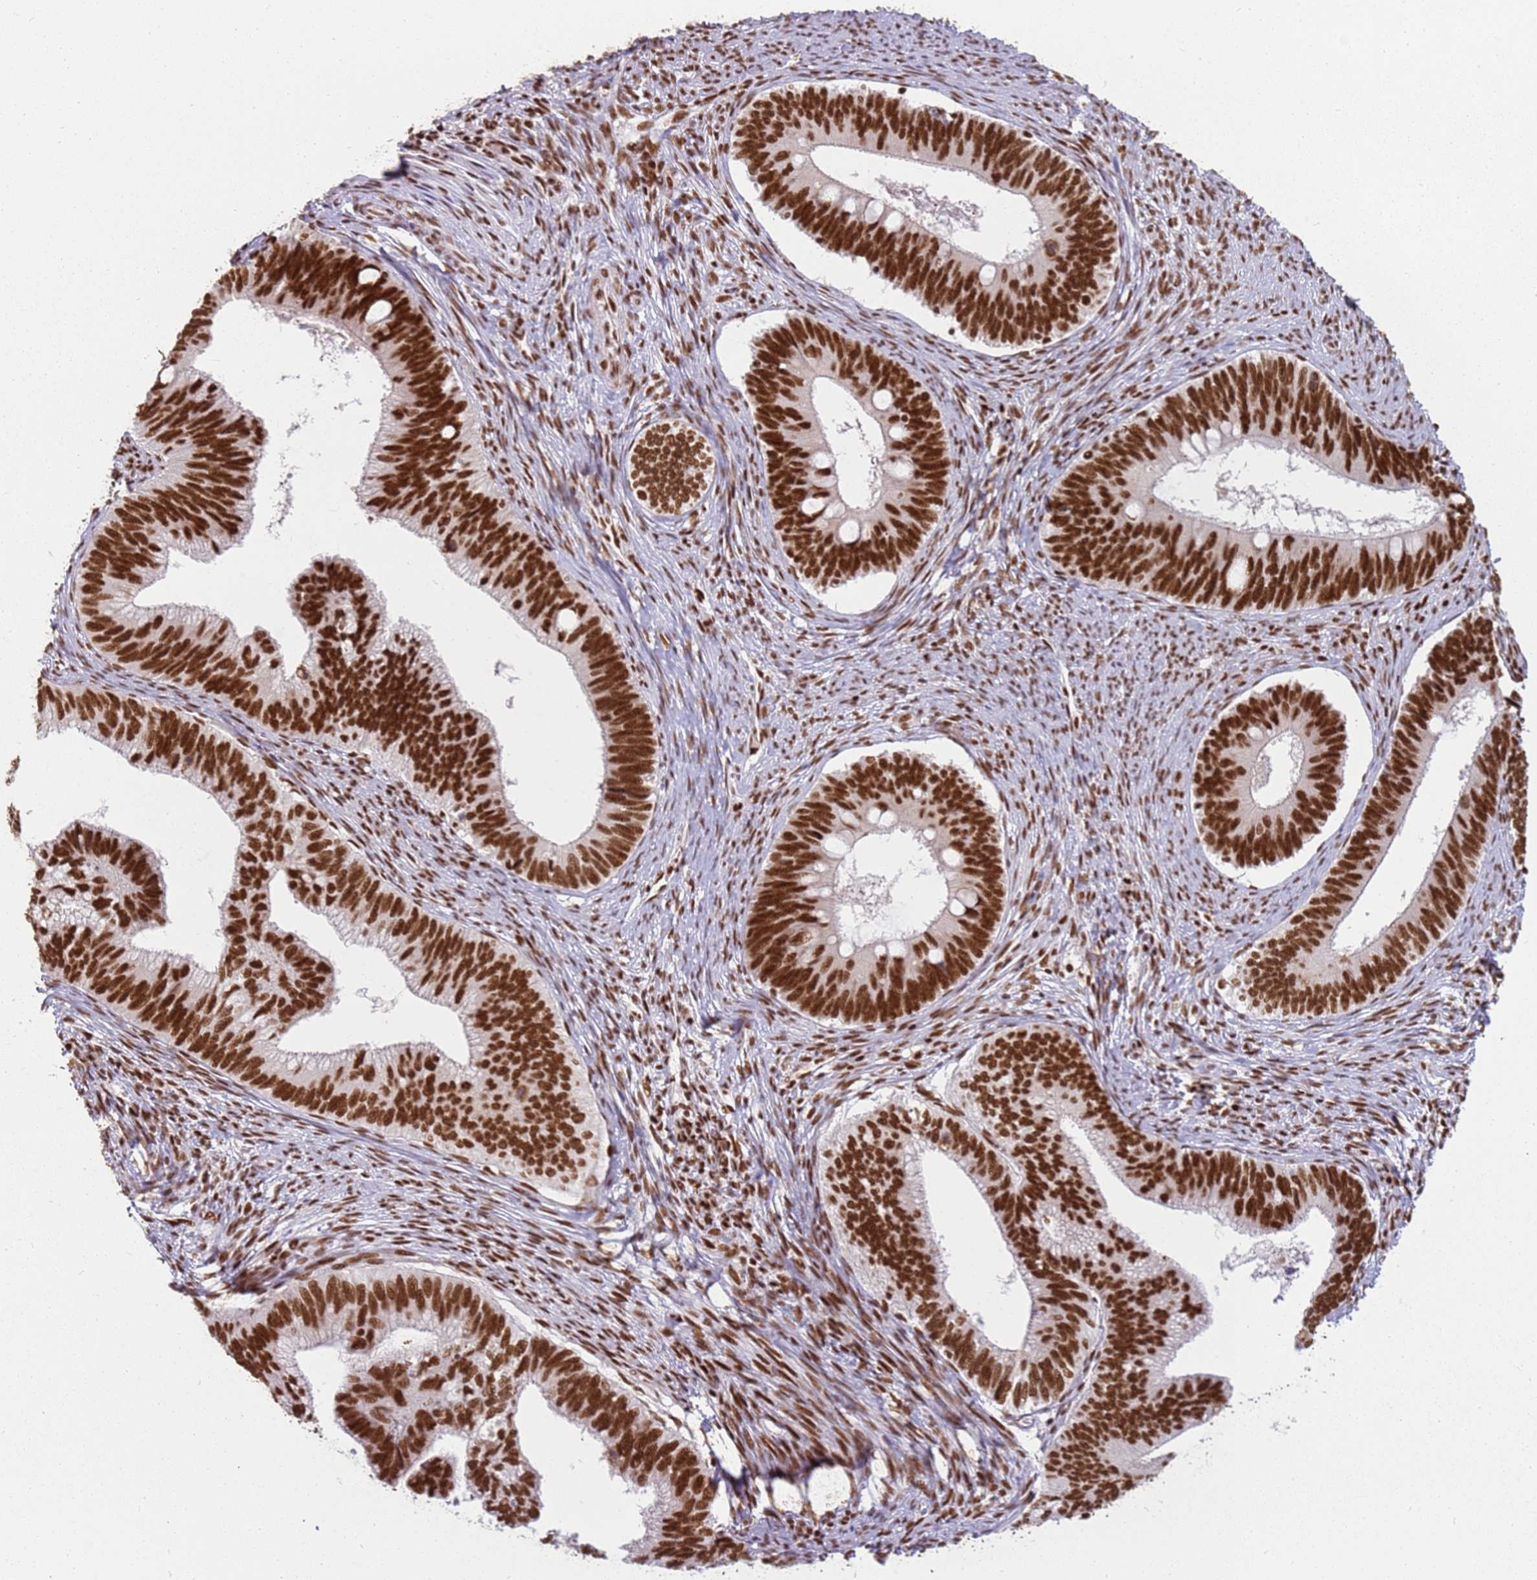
{"staining": {"intensity": "strong", "quantity": ">75%", "location": "nuclear"}, "tissue": "cervical cancer", "cell_type": "Tumor cells", "image_type": "cancer", "snomed": [{"axis": "morphology", "description": "Adenocarcinoma, NOS"}, {"axis": "topography", "description": "Cervix"}], "caption": "DAB (3,3'-diaminobenzidine) immunohistochemical staining of human cervical cancer demonstrates strong nuclear protein expression in approximately >75% of tumor cells. The staining was performed using DAB to visualize the protein expression in brown, while the nuclei were stained in blue with hematoxylin (Magnification: 20x).", "gene": "TENT4A", "patient": {"sex": "female", "age": 42}}